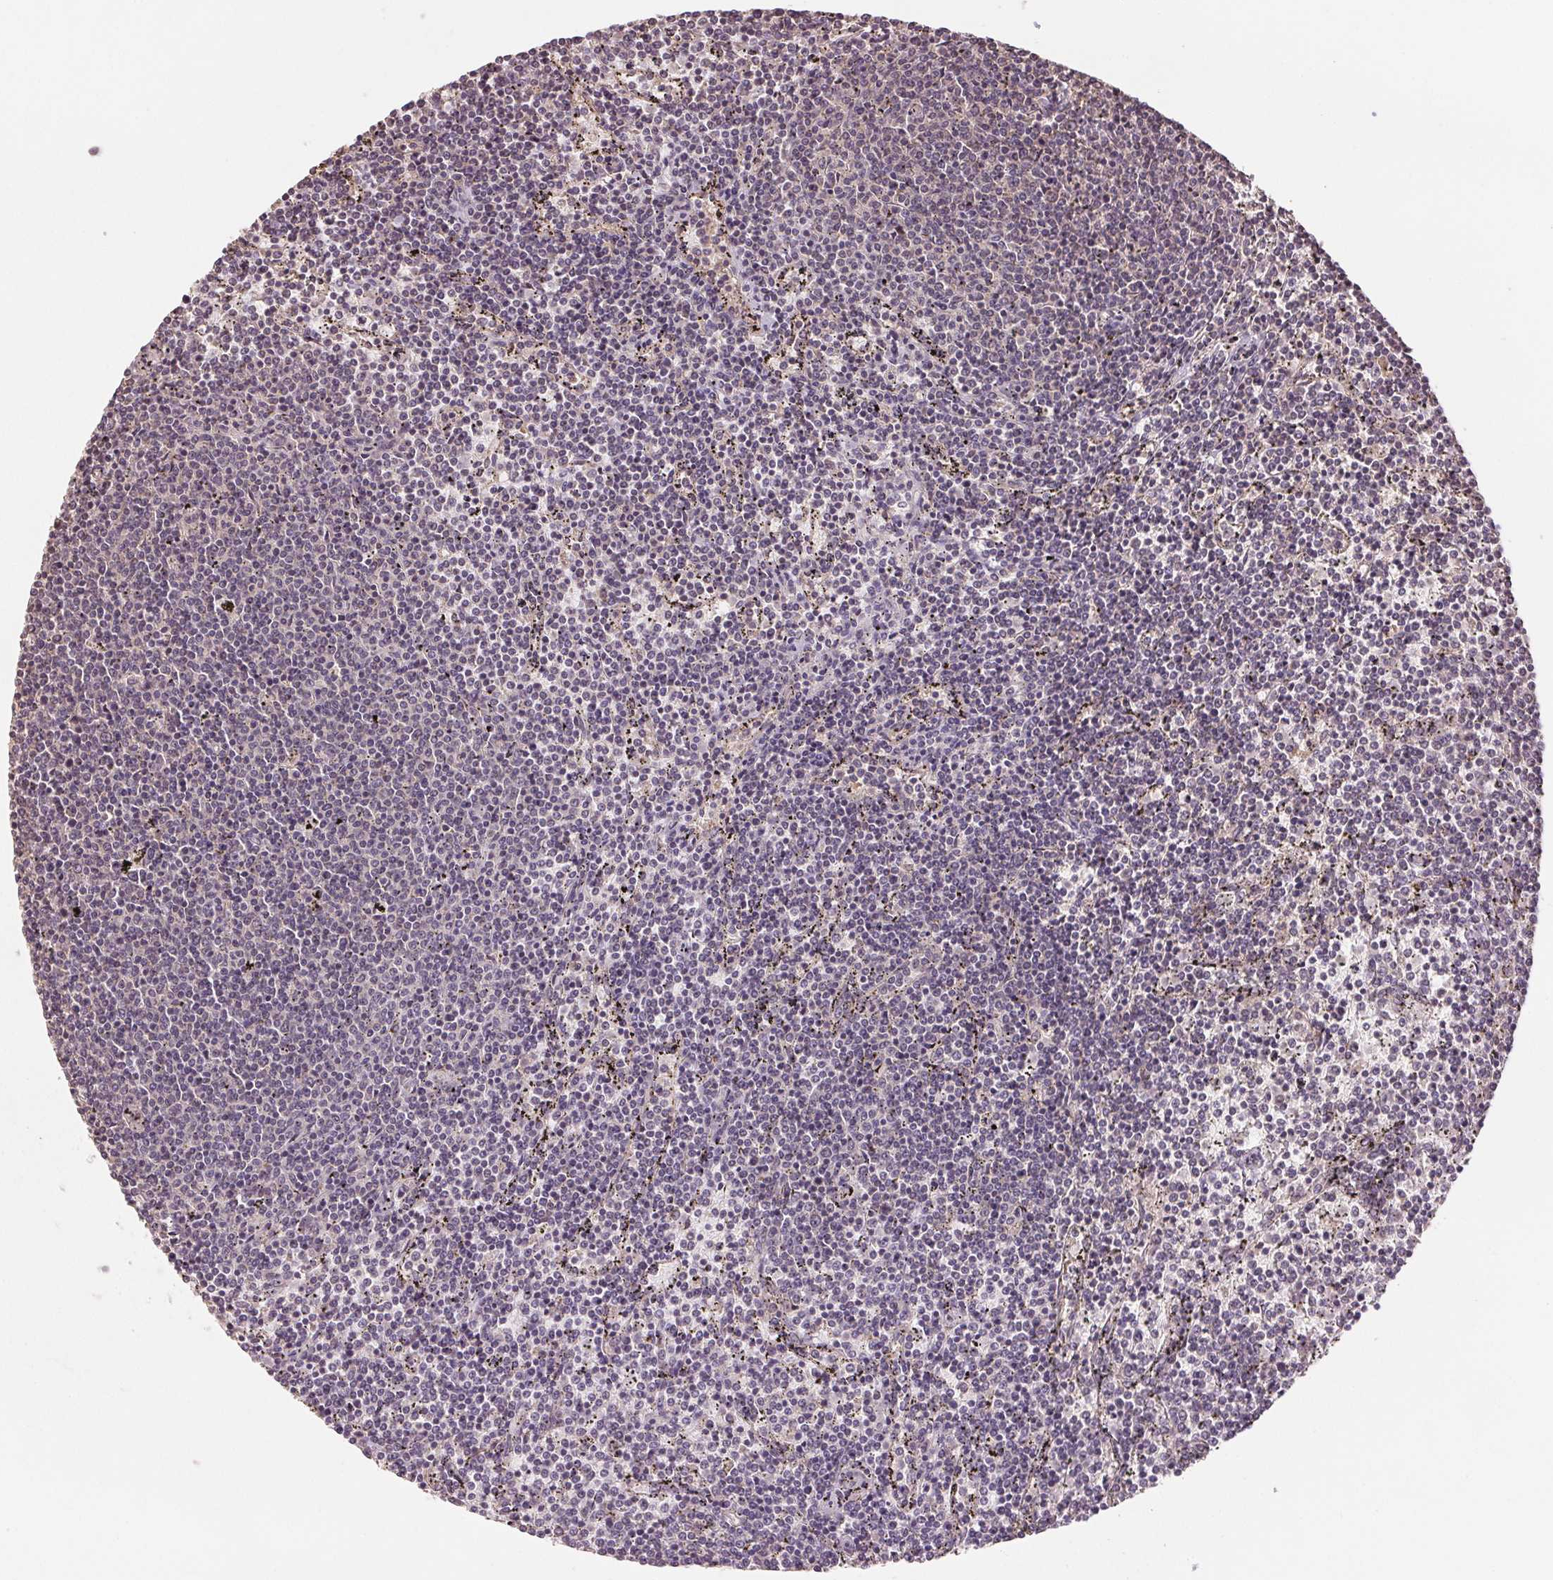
{"staining": {"intensity": "negative", "quantity": "none", "location": "none"}, "tissue": "lymphoma", "cell_type": "Tumor cells", "image_type": "cancer", "snomed": [{"axis": "morphology", "description": "Malignant lymphoma, non-Hodgkin's type, Low grade"}, {"axis": "topography", "description": "Spleen"}], "caption": "Human low-grade malignant lymphoma, non-Hodgkin's type stained for a protein using immunohistochemistry (IHC) reveals no staining in tumor cells.", "gene": "COX14", "patient": {"sex": "female", "age": 50}}